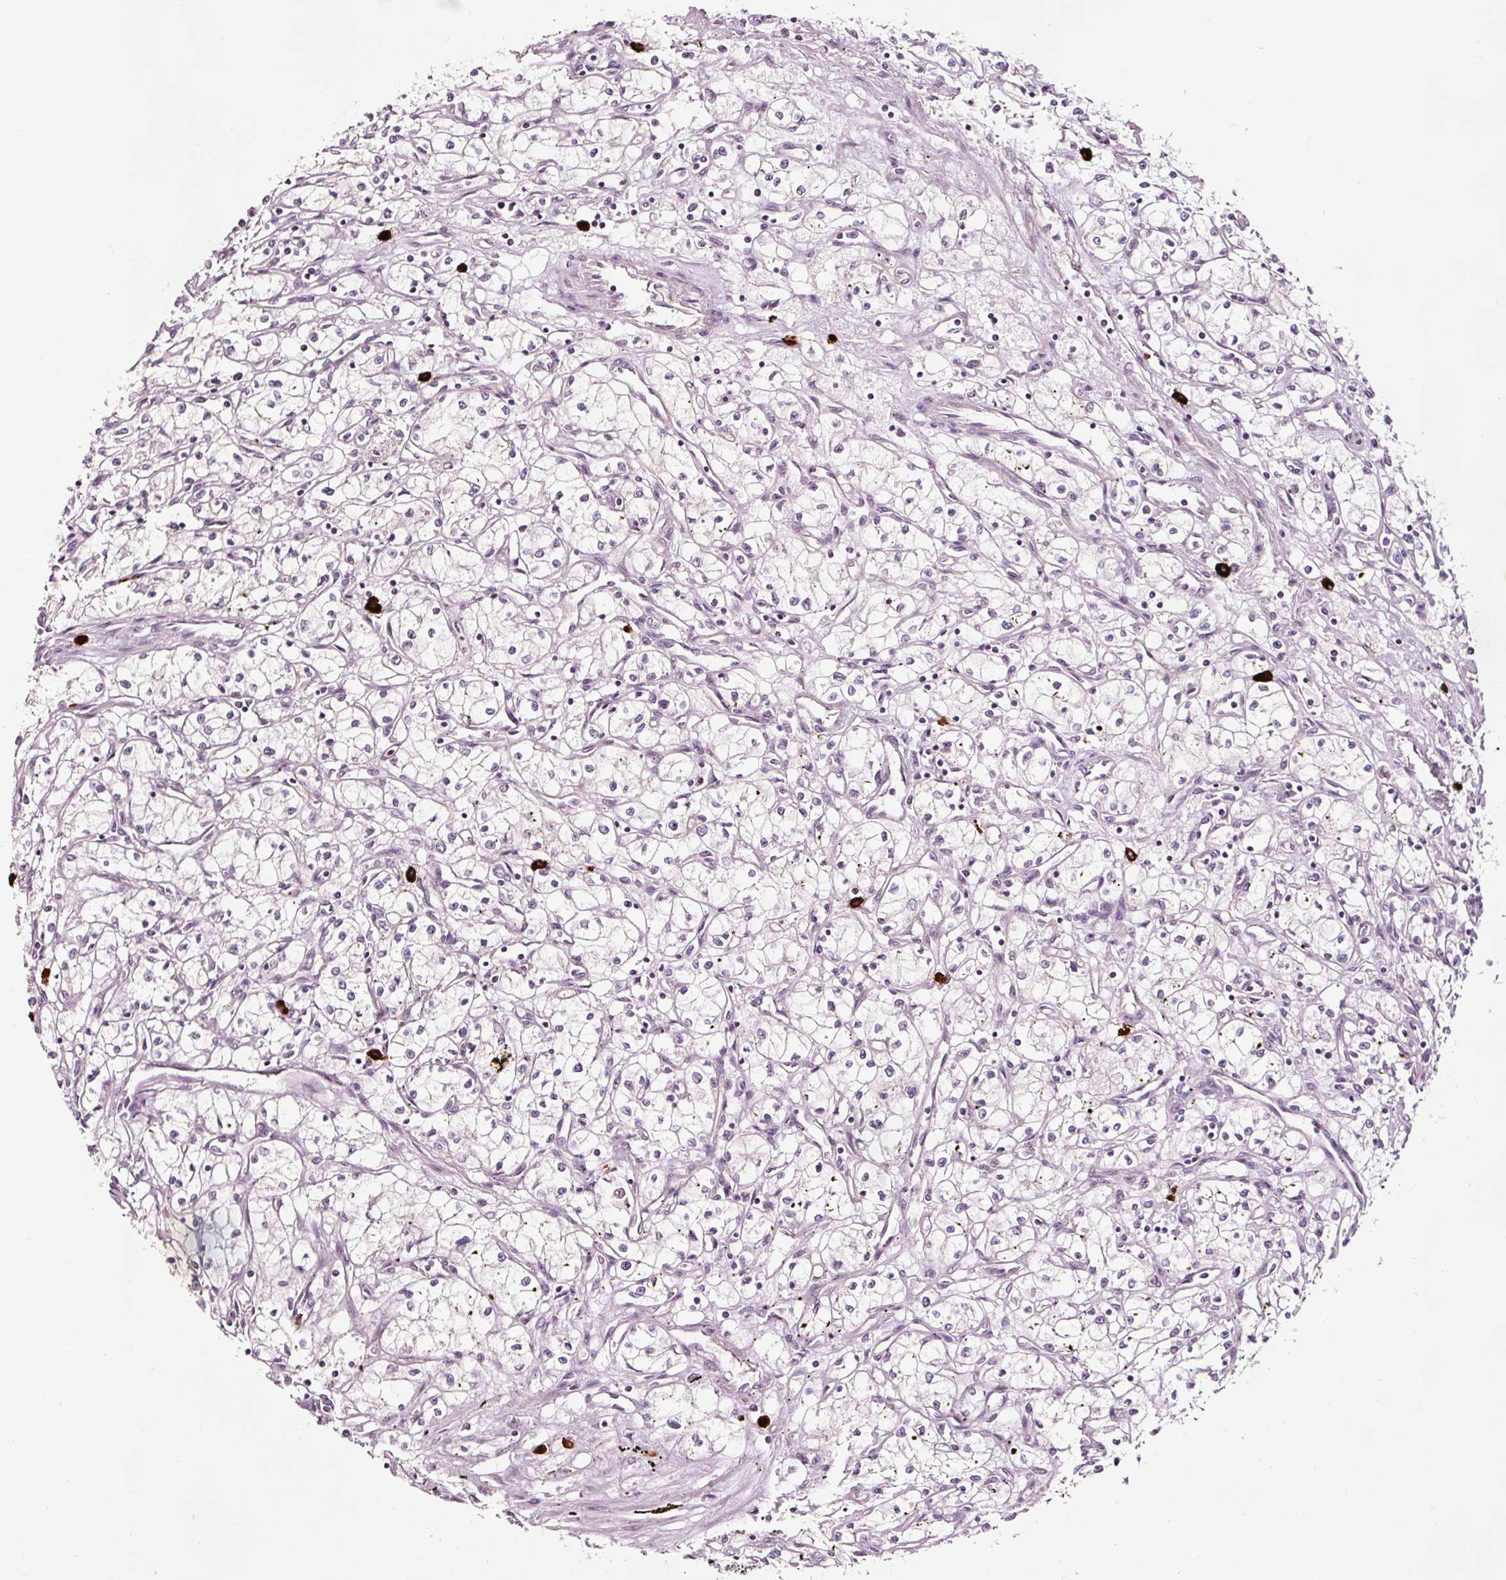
{"staining": {"intensity": "negative", "quantity": "none", "location": "none"}, "tissue": "renal cancer", "cell_type": "Tumor cells", "image_type": "cancer", "snomed": [{"axis": "morphology", "description": "Adenocarcinoma, NOS"}, {"axis": "topography", "description": "Kidney"}], "caption": "Tumor cells are negative for brown protein staining in renal adenocarcinoma.", "gene": "UTP14A", "patient": {"sex": "male", "age": 59}}